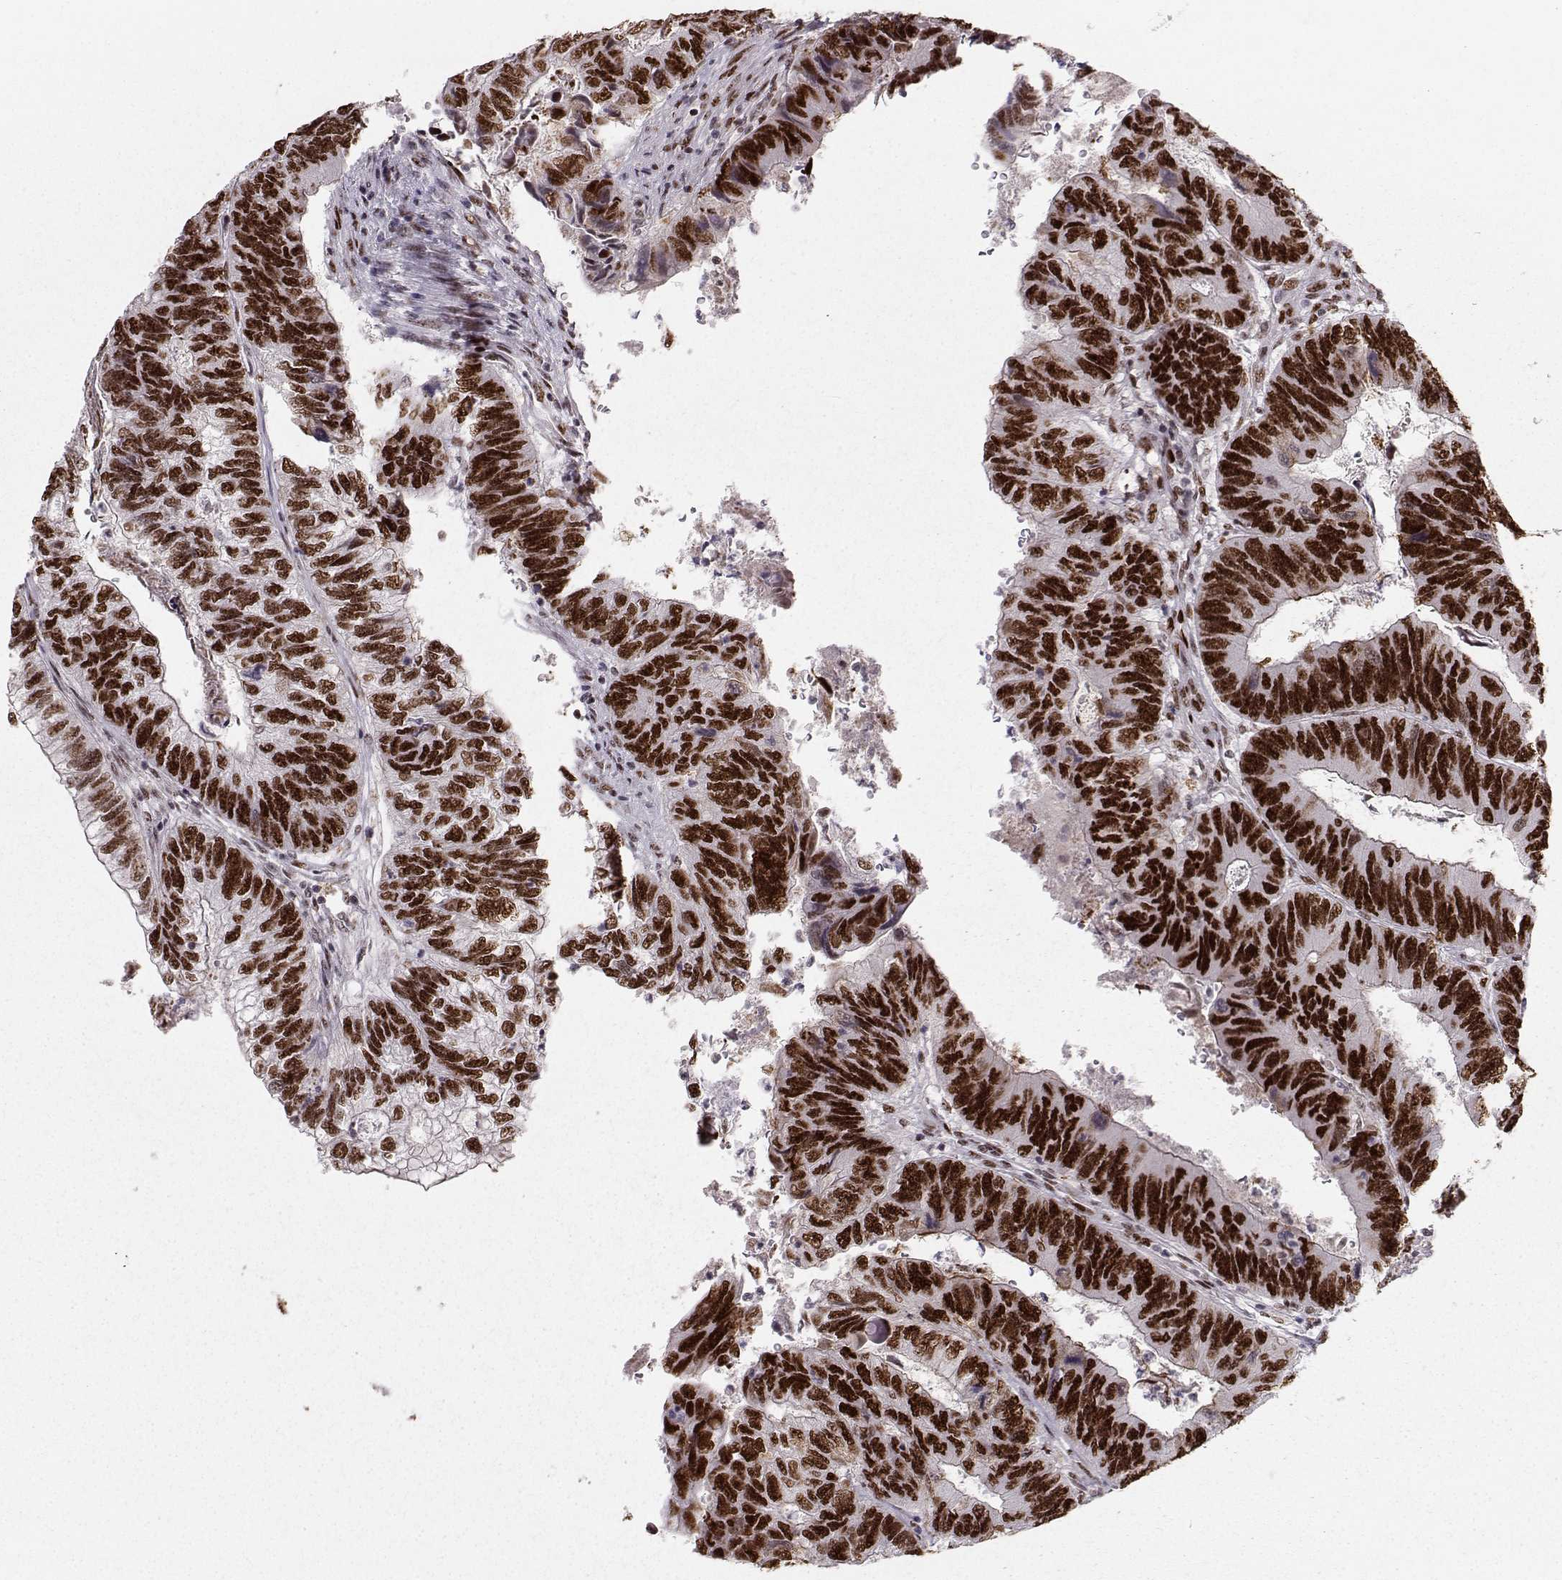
{"staining": {"intensity": "strong", "quantity": ">75%", "location": "nuclear"}, "tissue": "colorectal cancer", "cell_type": "Tumor cells", "image_type": "cancer", "snomed": [{"axis": "morphology", "description": "Adenocarcinoma, NOS"}, {"axis": "topography", "description": "Colon"}], "caption": "Immunohistochemical staining of colorectal cancer (adenocarcinoma) displays high levels of strong nuclear protein staining in approximately >75% of tumor cells.", "gene": "SNAPC2", "patient": {"sex": "female", "age": 67}}